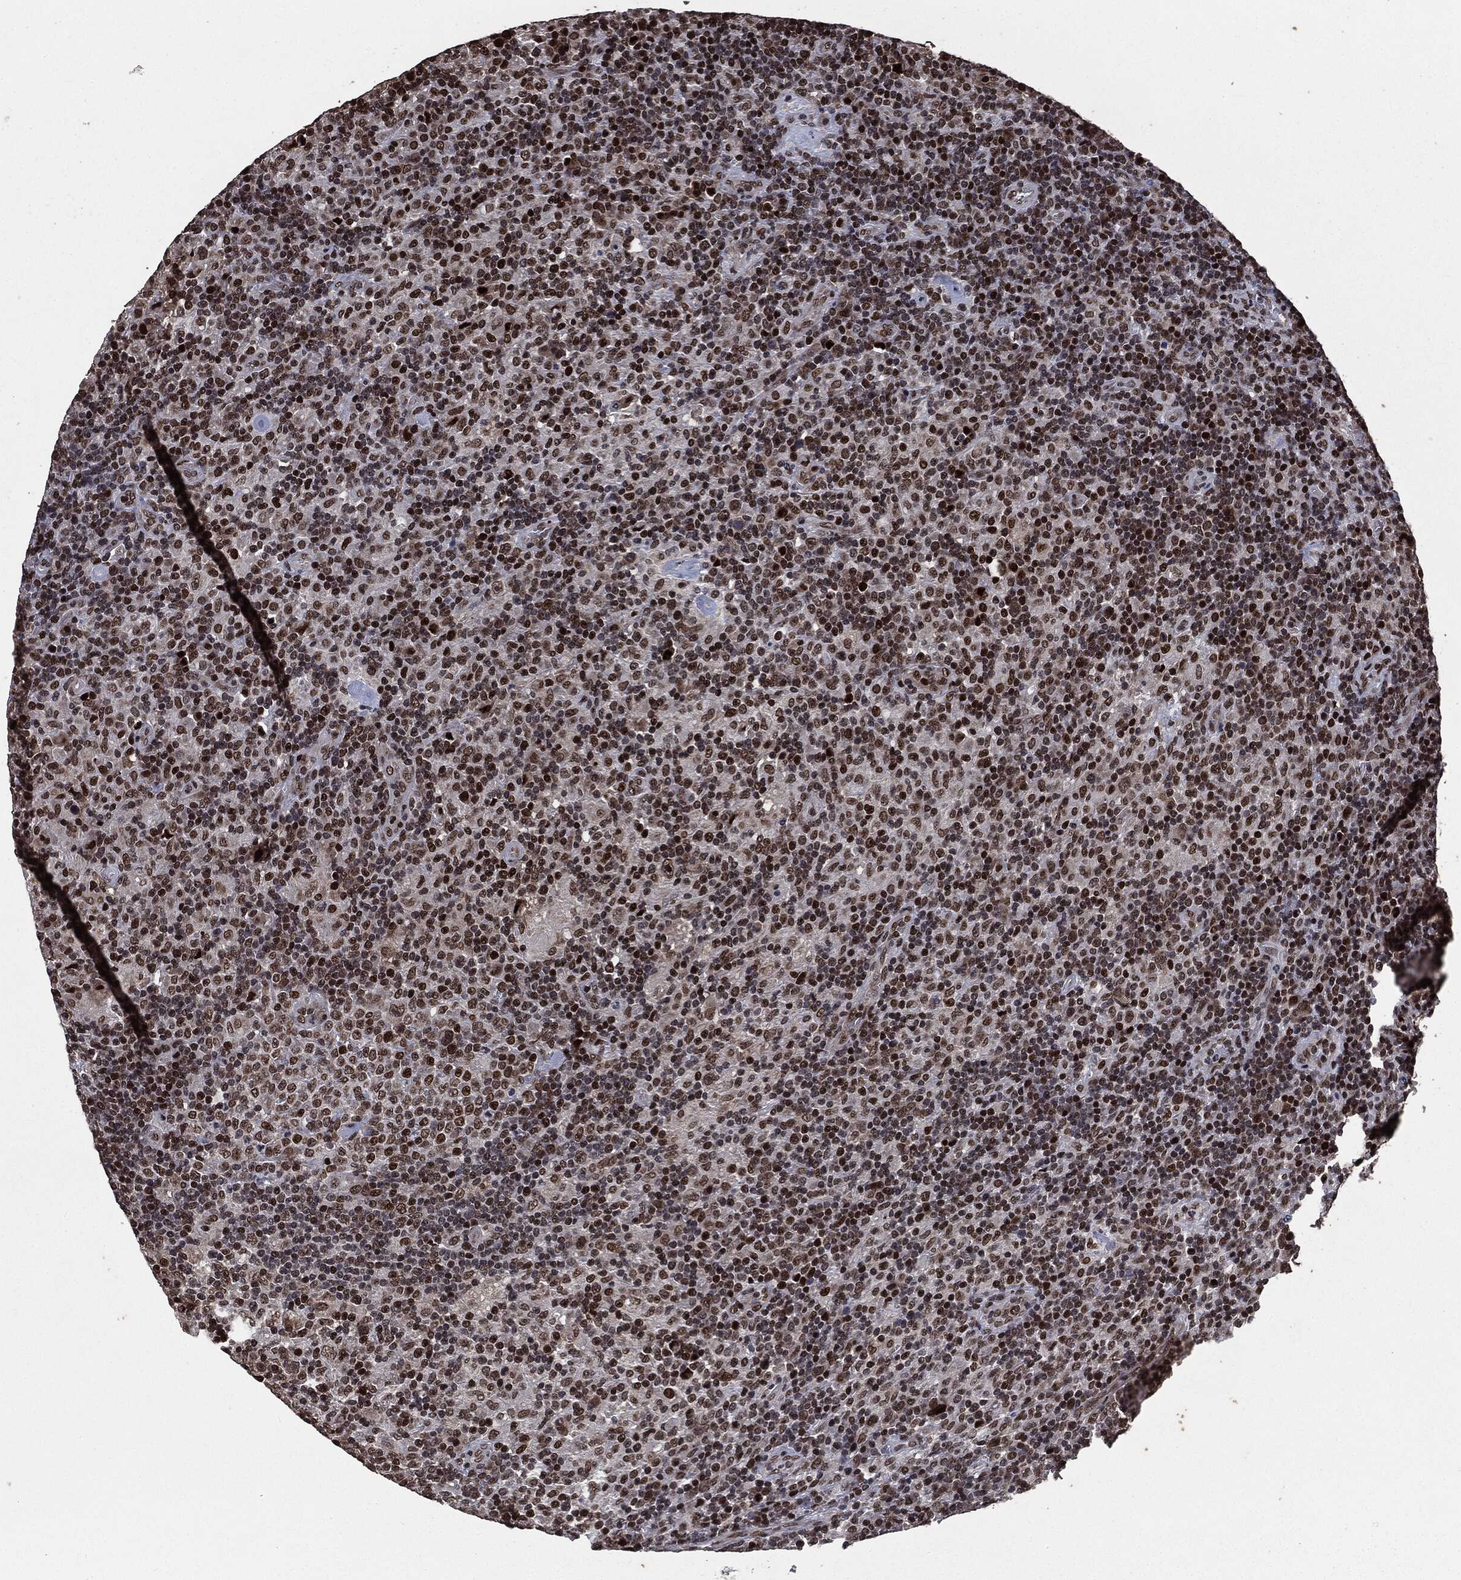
{"staining": {"intensity": "strong", "quantity": ">75%", "location": "nuclear"}, "tissue": "lymphoma", "cell_type": "Tumor cells", "image_type": "cancer", "snomed": [{"axis": "morphology", "description": "Hodgkin's disease, NOS"}, {"axis": "topography", "description": "Lymph node"}], "caption": "An immunohistochemistry micrograph of tumor tissue is shown. Protein staining in brown labels strong nuclear positivity in lymphoma within tumor cells.", "gene": "DVL2", "patient": {"sex": "male", "age": 70}}